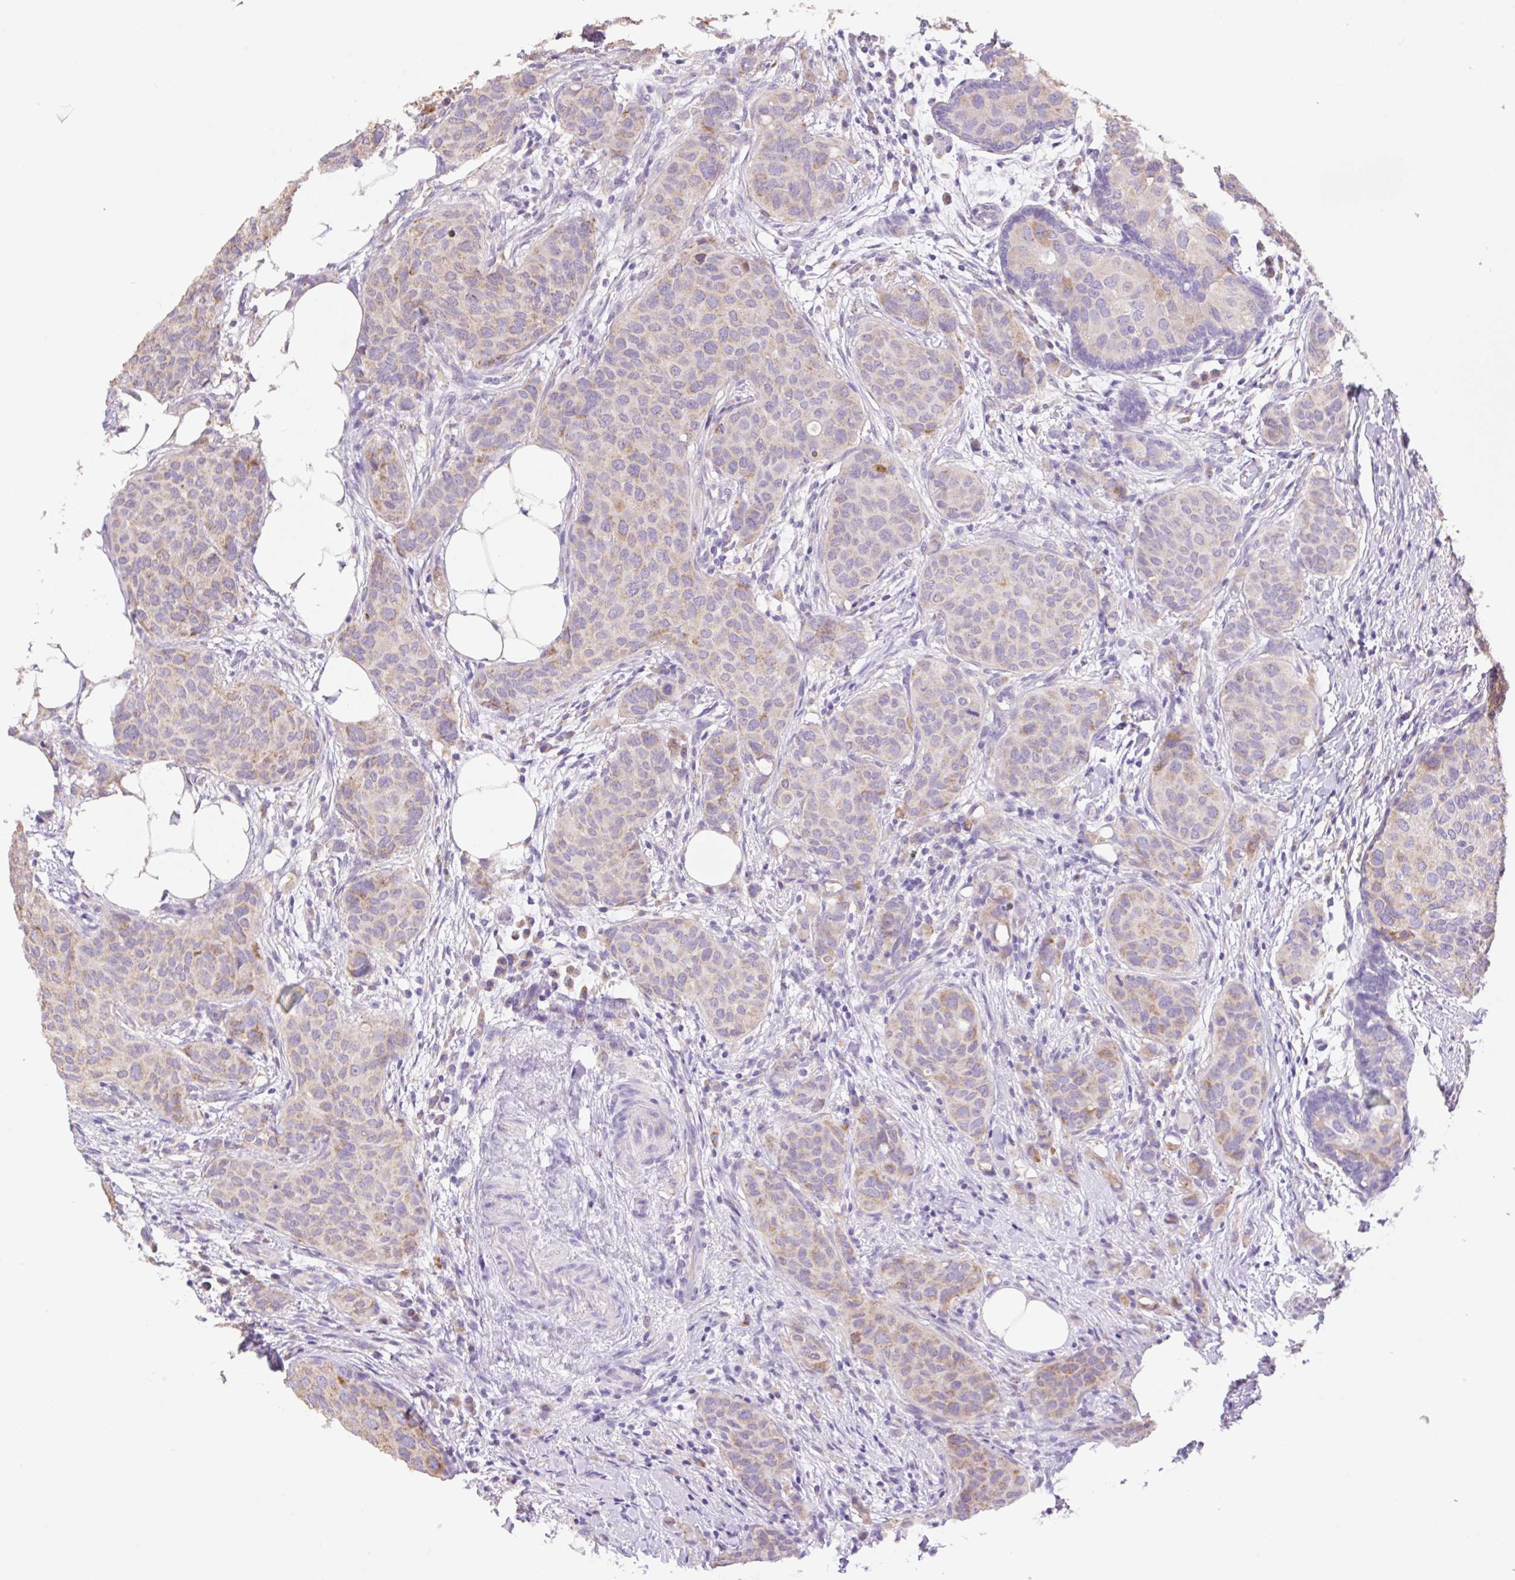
{"staining": {"intensity": "weak", "quantity": "25%-75%", "location": "cytoplasmic/membranous"}, "tissue": "breast cancer", "cell_type": "Tumor cells", "image_type": "cancer", "snomed": [{"axis": "morphology", "description": "Duct carcinoma"}, {"axis": "topography", "description": "Breast"}], "caption": "Breast cancer stained for a protein demonstrates weak cytoplasmic/membranous positivity in tumor cells.", "gene": "COPZ2", "patient": {"sex": "female", "age": 47}}